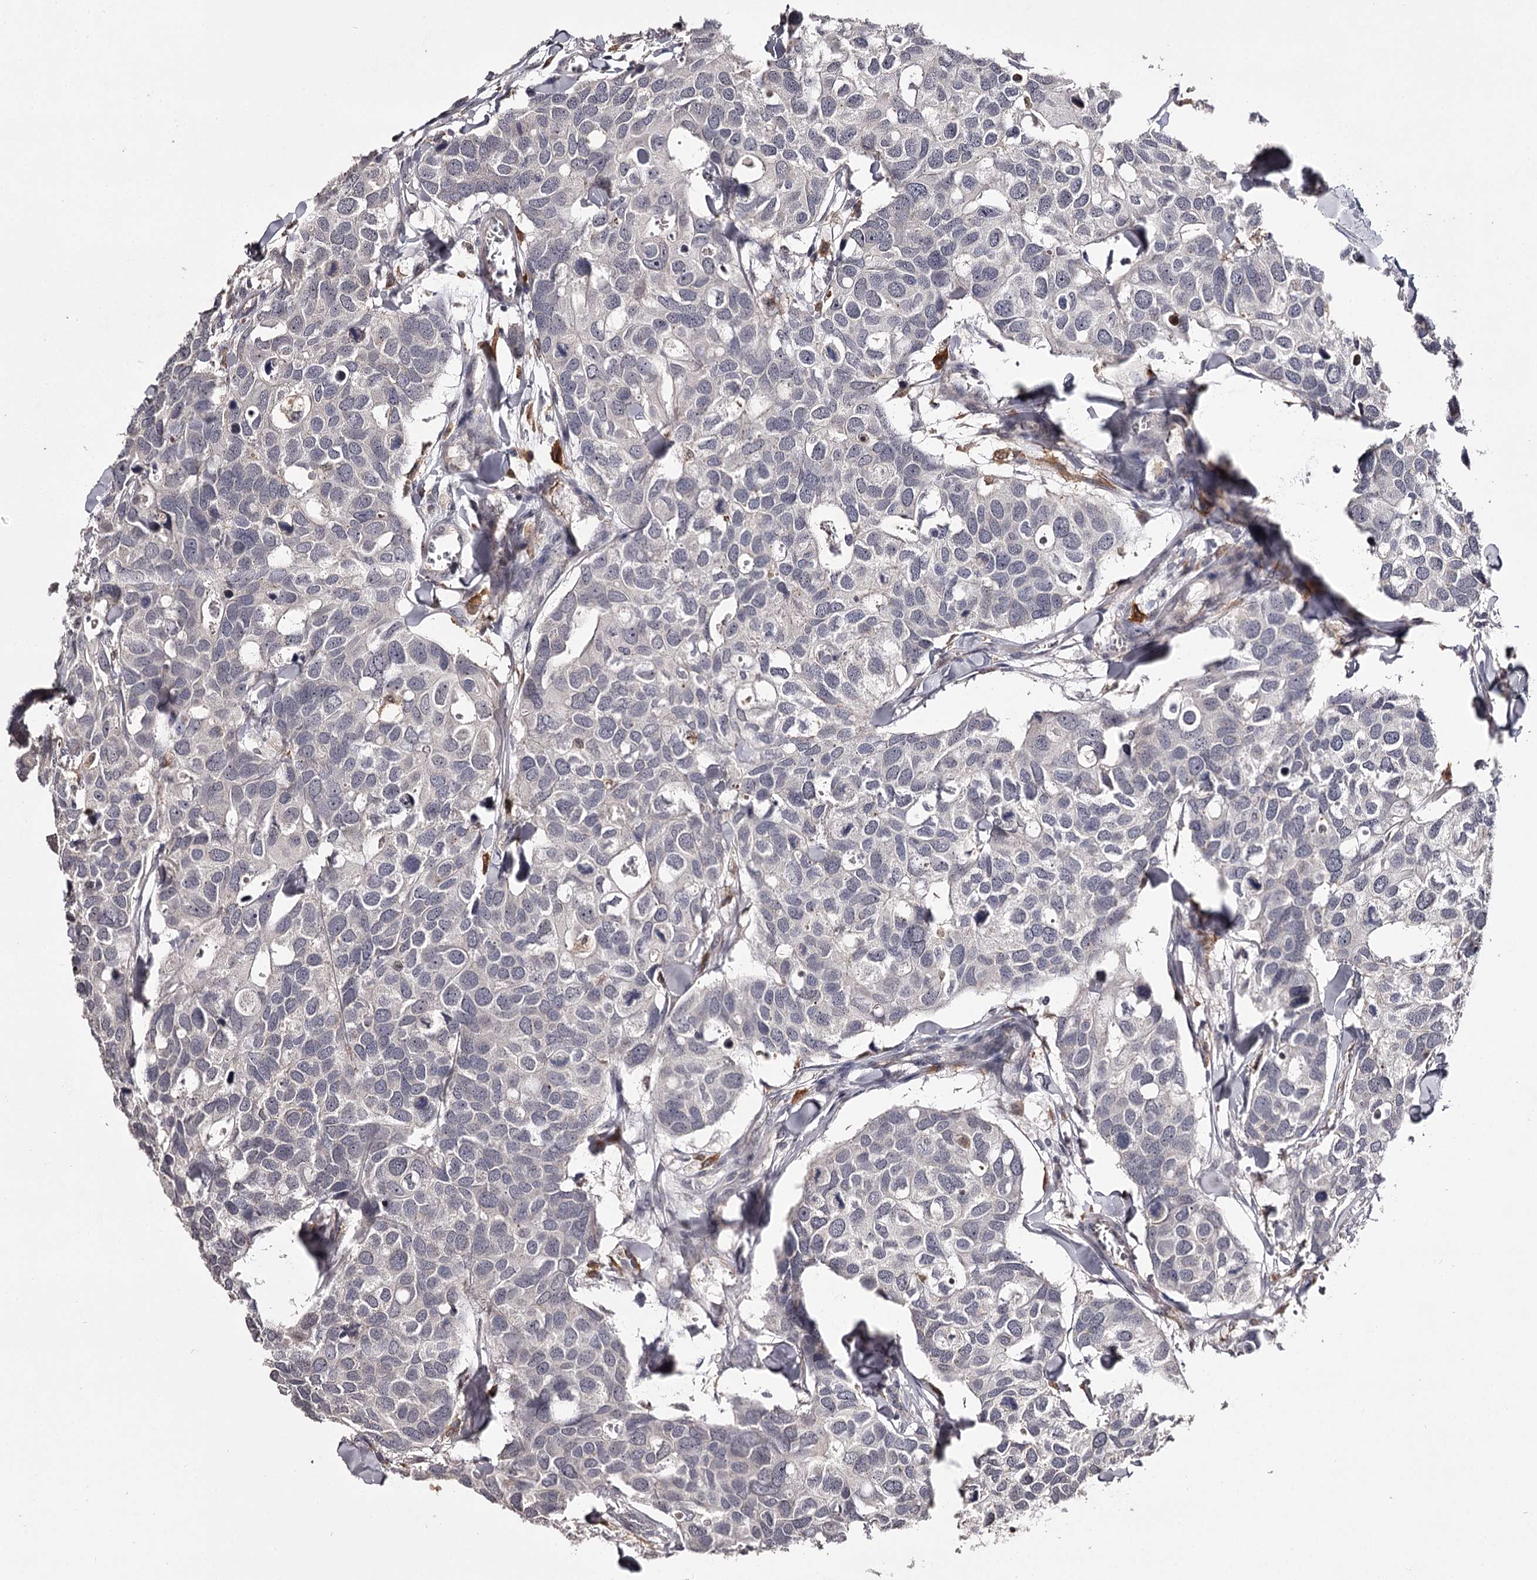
{"staining": {"intensity": "negative", "quantity": "none", "location": "none"}, "tissue": "breast cancer", "cell_type": "Tumor cells", "image_type": "cancer", "snomed": [{"axis": "morphology", "description": "Duct carcinoma"}, {"axis": "topography", "description": "Breast"}], "caption": "DAB immunohistochemical staining of human intraductal carcinoma (breast) reveals no significant expression in tumor cells.", "gene": "SLC32A1", "patient": {"sex": "female", "age": 83}}